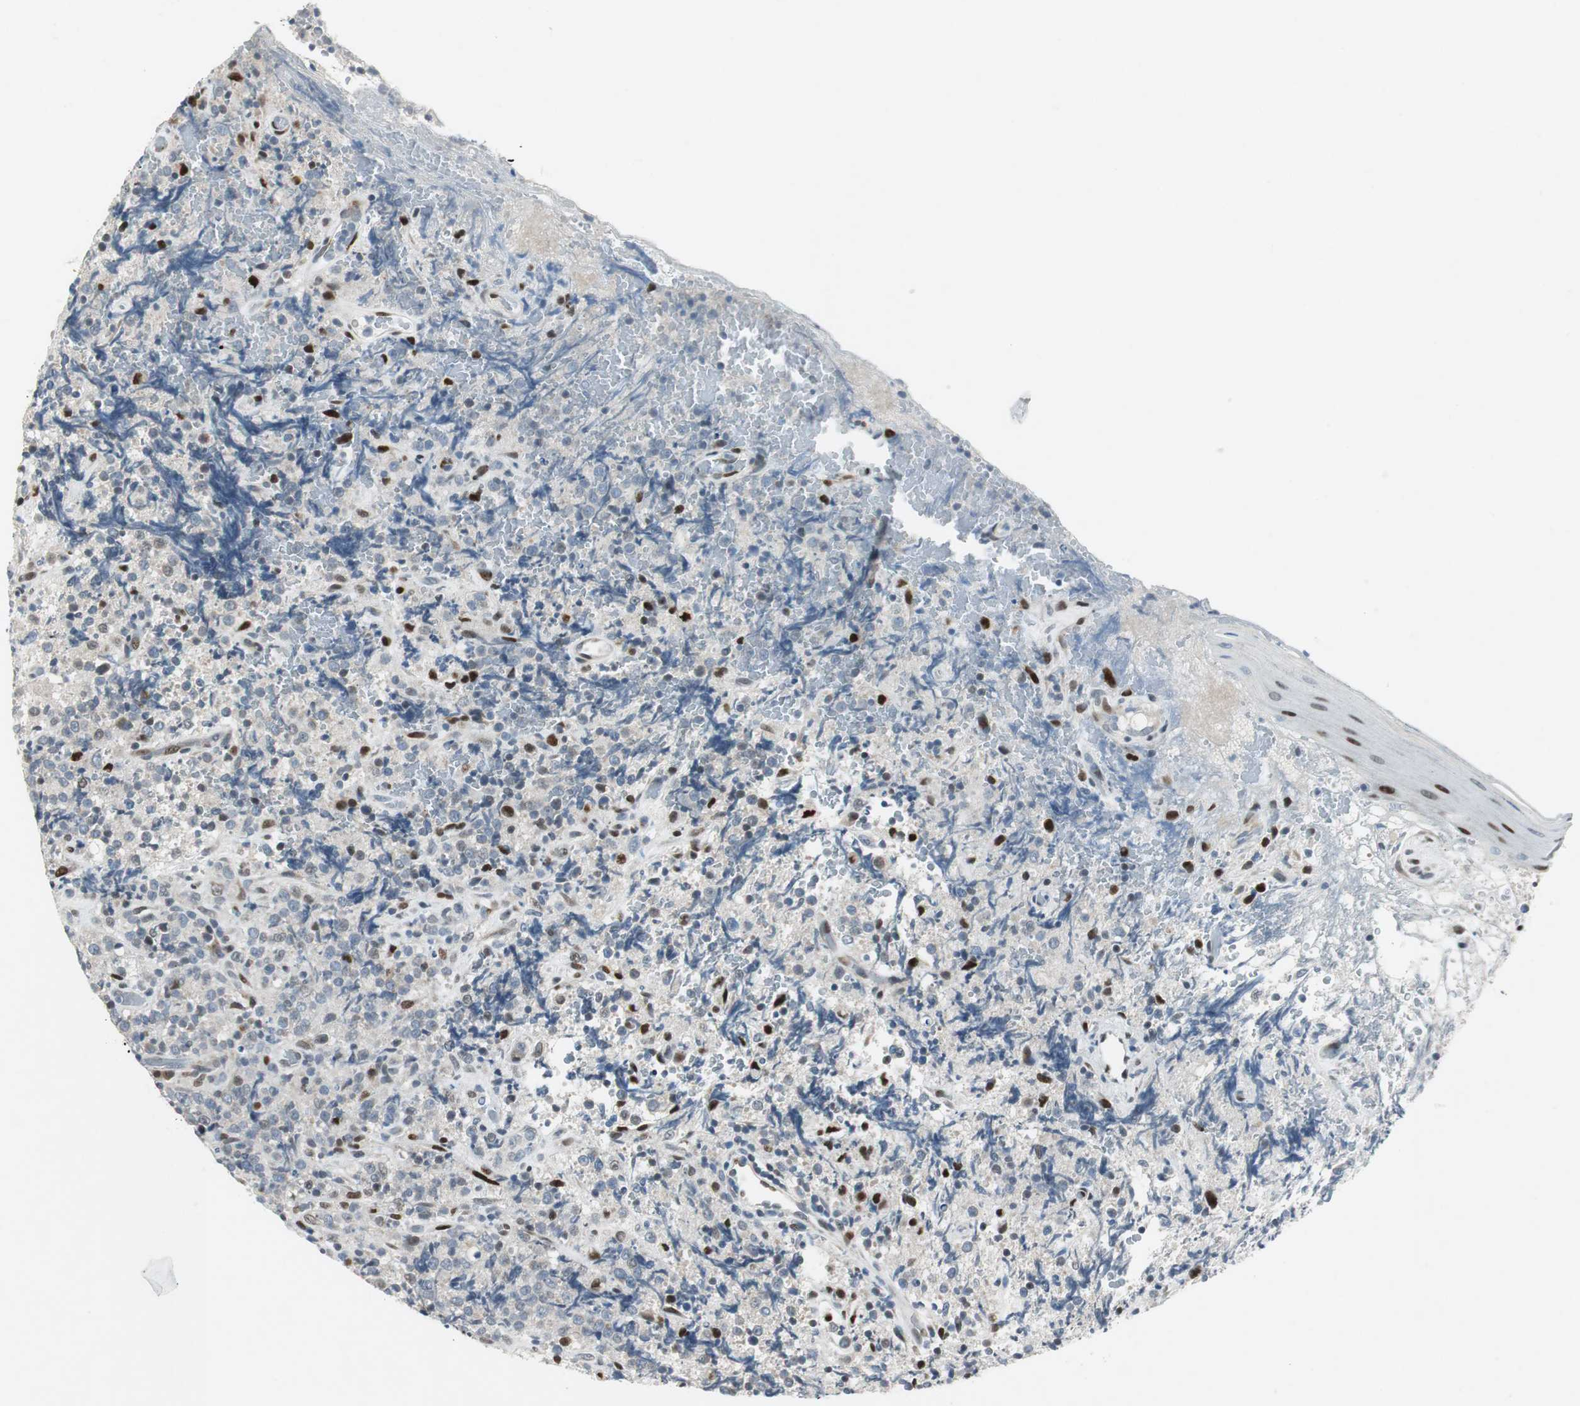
{"staining": {"intensity": "strong", "quantity": "<25%", "location": "nuclear"}, "tissue": "lymphoma", "cell_type": "Tumor cells", "image_type": "cancer", "snomed": [{"axis": "morphology", "description": "Malignant lymphoma, non-Hodgkin's type, High grade"}, {"axis": "topography", "description": "Tonsil"}], "caption": "This image reveals IHC staining of lymphoma, with medium strong nuclear positivity in about <25% of tumor cells.", "gene": "AJUBA", "patient": {"sex": "female", "age": 36}}